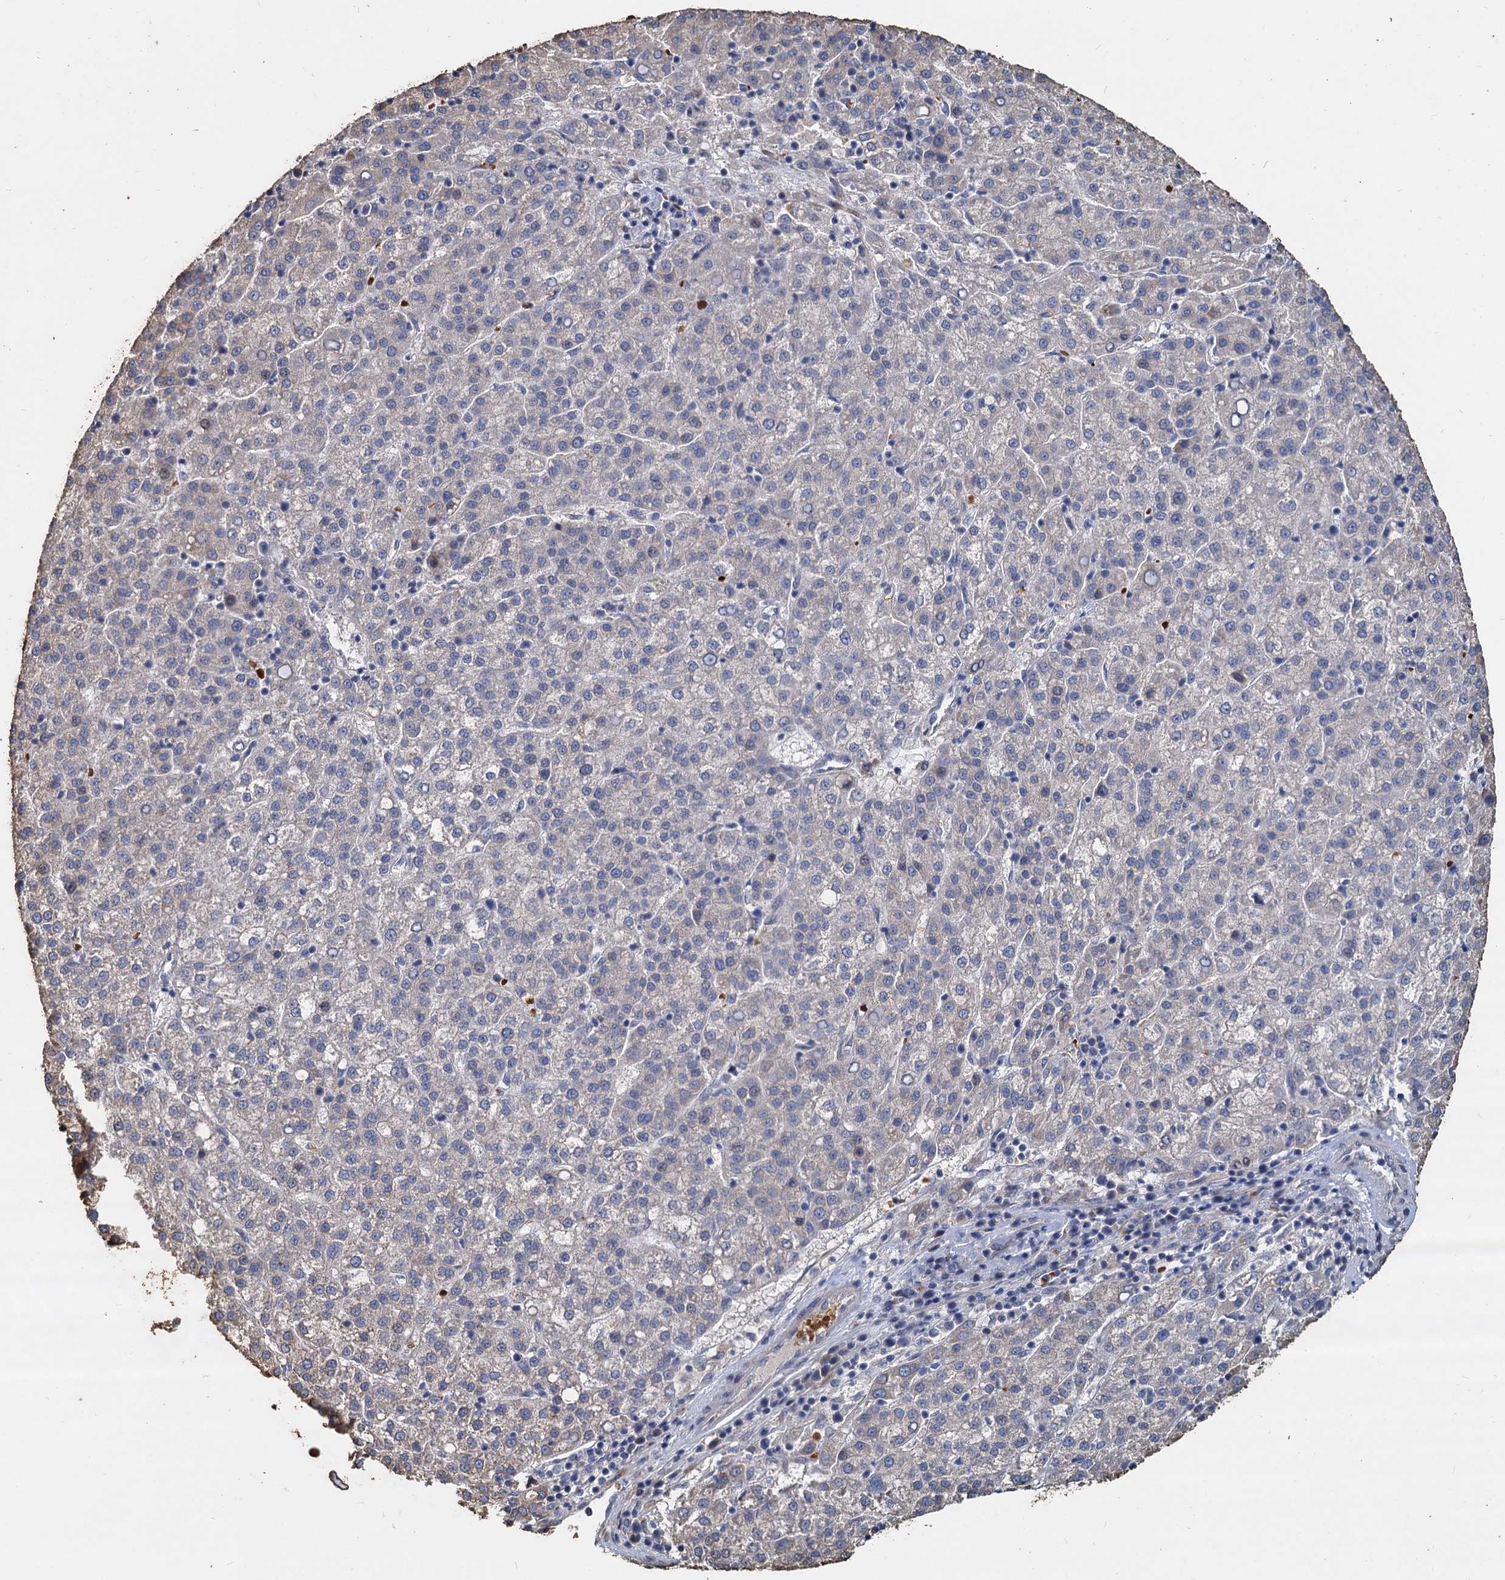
{"staining": {"intensity": "negative", "quantity": "none", "location": "none"}, "tissue": "liver cancer", "cell_type": "Tumor cells", "image_type": "cancer", "snomed": [{"axis": "morphology", "description": "Carcinoma, Hepatocellular, NOS"}, {"axis": "topography", "description": "Liver"}], "caption": "High magnification brightfield microscopy of liver cancer stained with DAB (brown) and counterstained with hematoxylin (blue): tumor cells show no significant expression.", "gene": "TCTN2", "patient": {"sex": "female", "age": 58}}